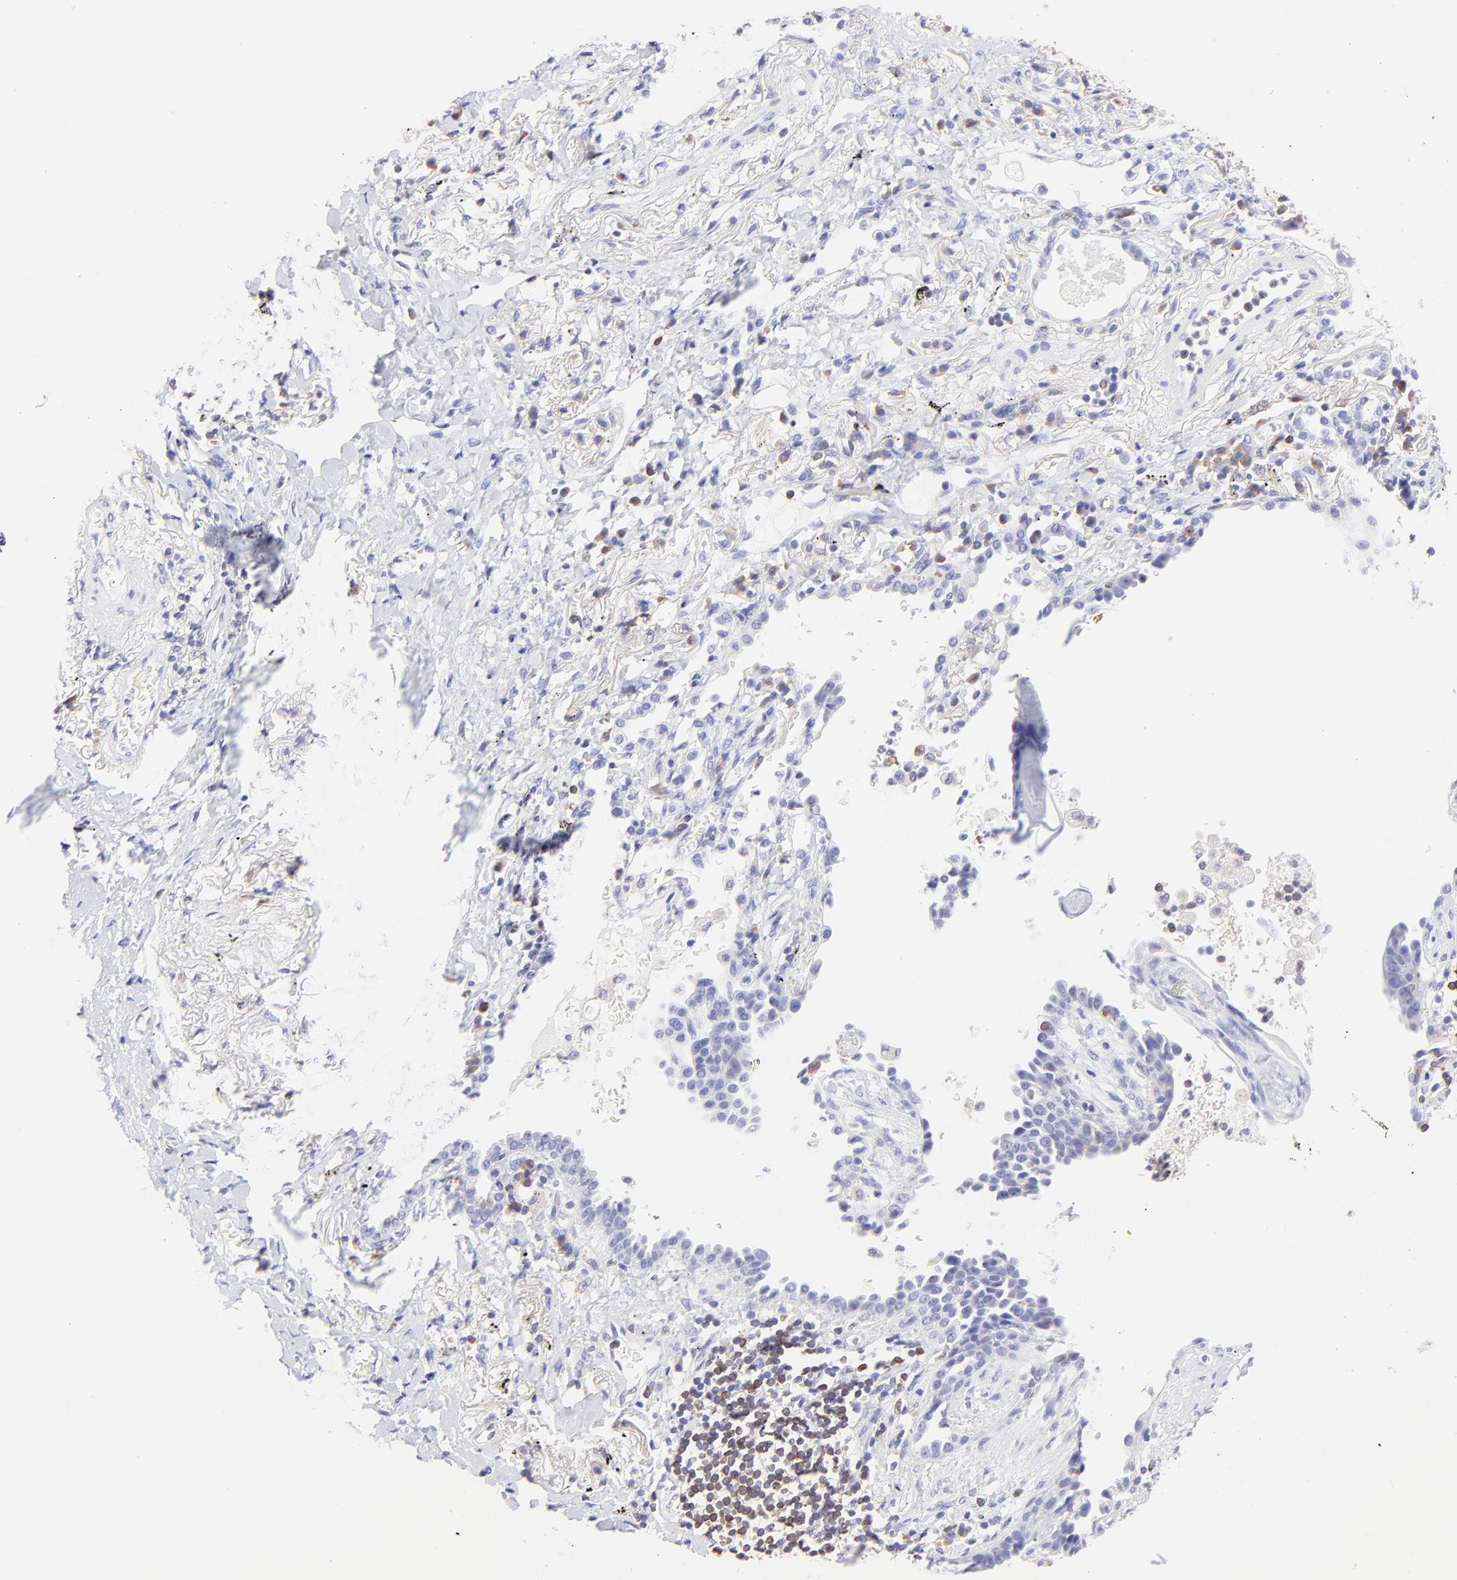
{"staining": {"intensity": "negative", "quantity": "none", "location": "none"}, "tissue": "lung cancer", "cell_type": "Tumor cells", "image_type": "cancer", "snomed": [{"axis": "morphology", "description": "Adenocarcinoma, NOS"}, {"axis": "topography", "description": "Lung"}], "caption": "Immunohistochemistry image of adenocarcinoma (lung) stained for a protein (brown), which reveals no expression in tumor cells. Brightfield microscopy of immunohistochemistry stained with DAB (3,3'-diaminobenzidine) (brown) and hematoxylin (blue), captured at high magnification.", "gene": "IRAG2", "patient": {"sex": "female", "age": 64}}